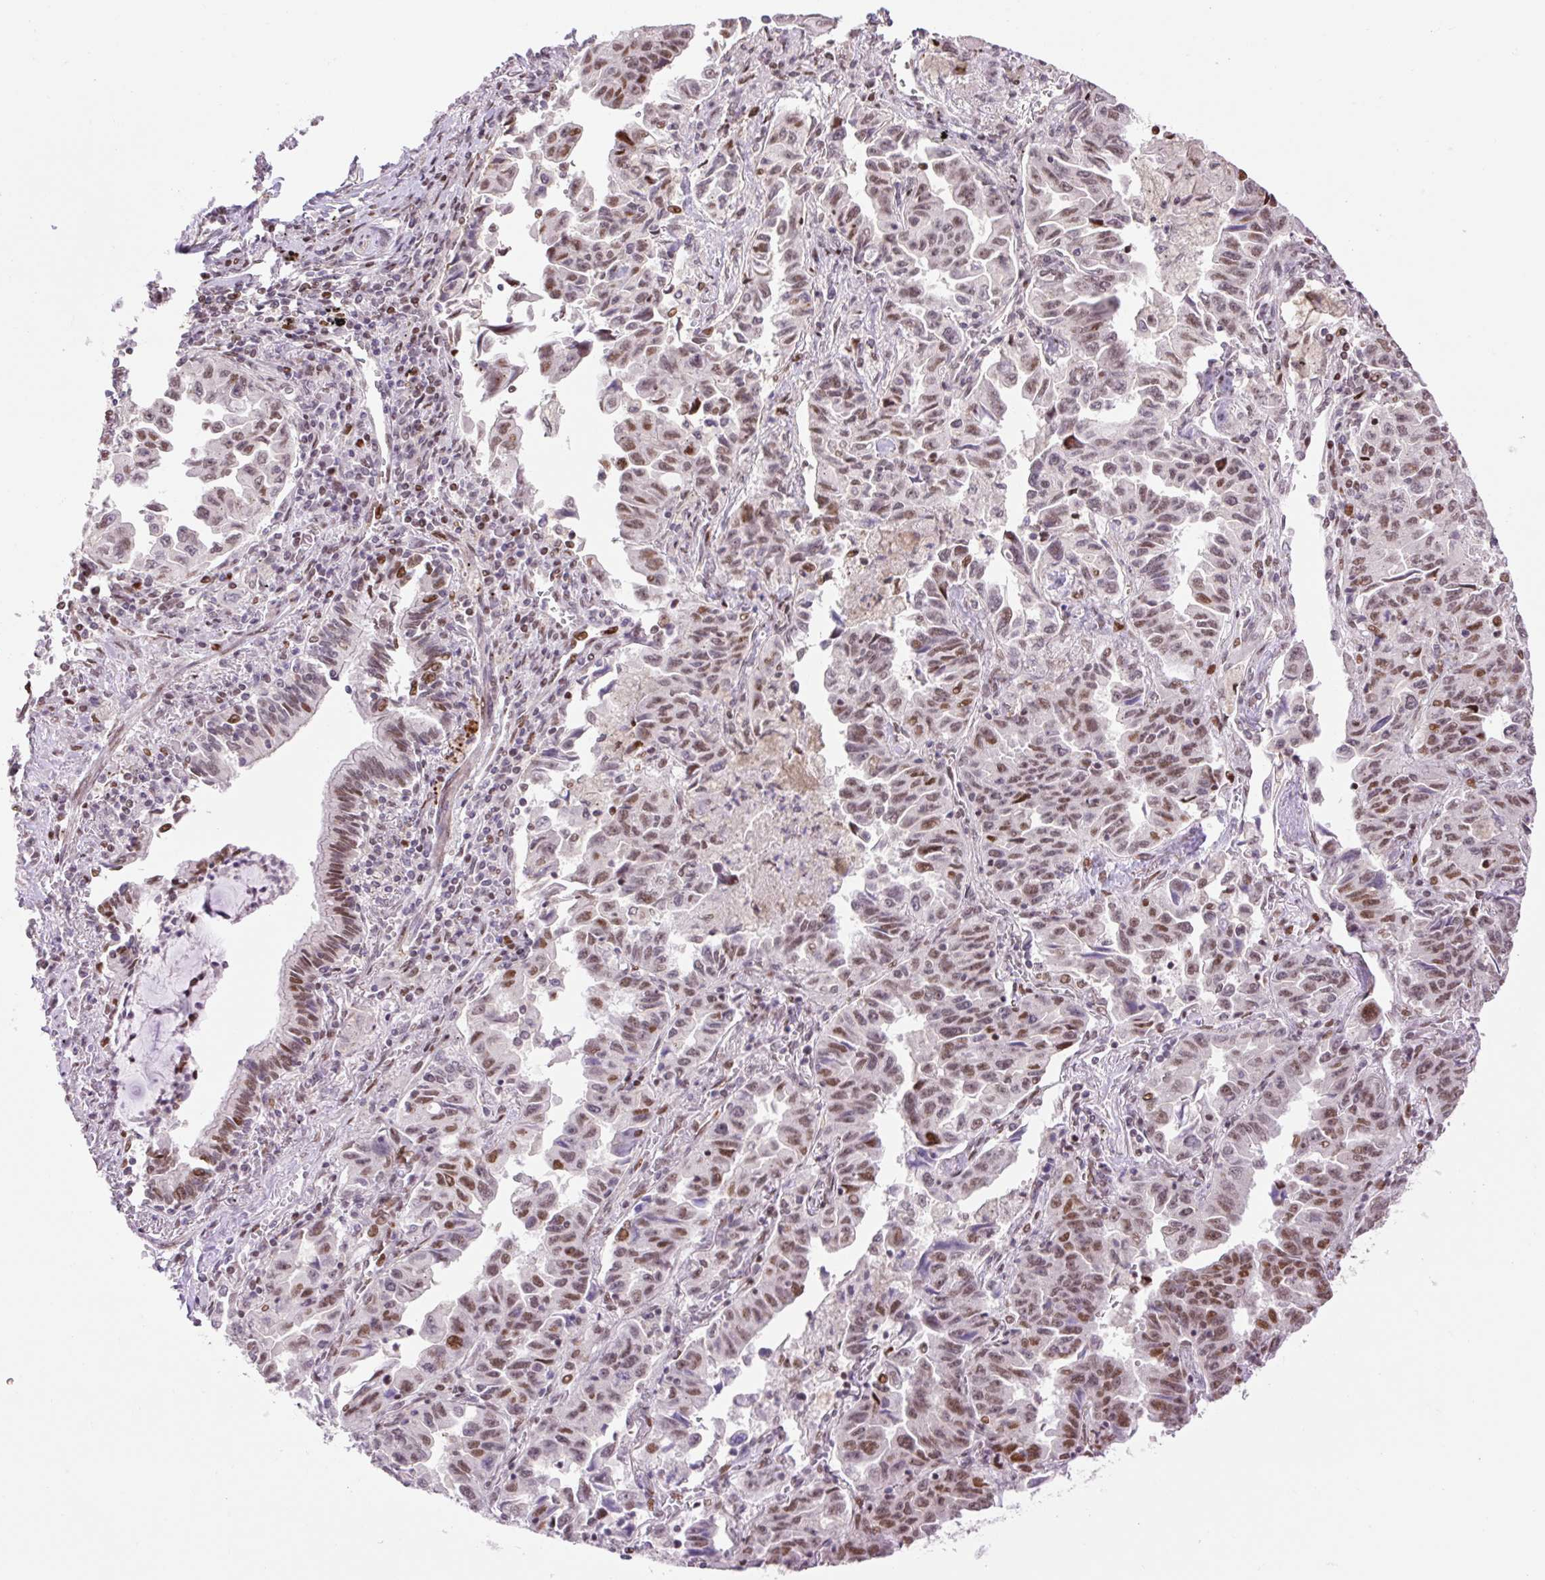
{"staining": {"intensity": "moderate", "quantity": "25%-75%", "location": "nuclear"}, "tissue": "lung cancer", "cell_type": "Tumor cells", "image_type": "cancer", "snomed": [{"axis": "morphology", "description": "Adenocarcinoma, NOS"}, {"axis": "topography", "description": "Lung"}], "caption": "Lung cancer stained with a brown dye demonstrates moderate nuclear positive staining in approximately 25%-75% of tumor cells.", "gene": "RIPPLY3", "patient": {"sex": "female", "age": 51}}